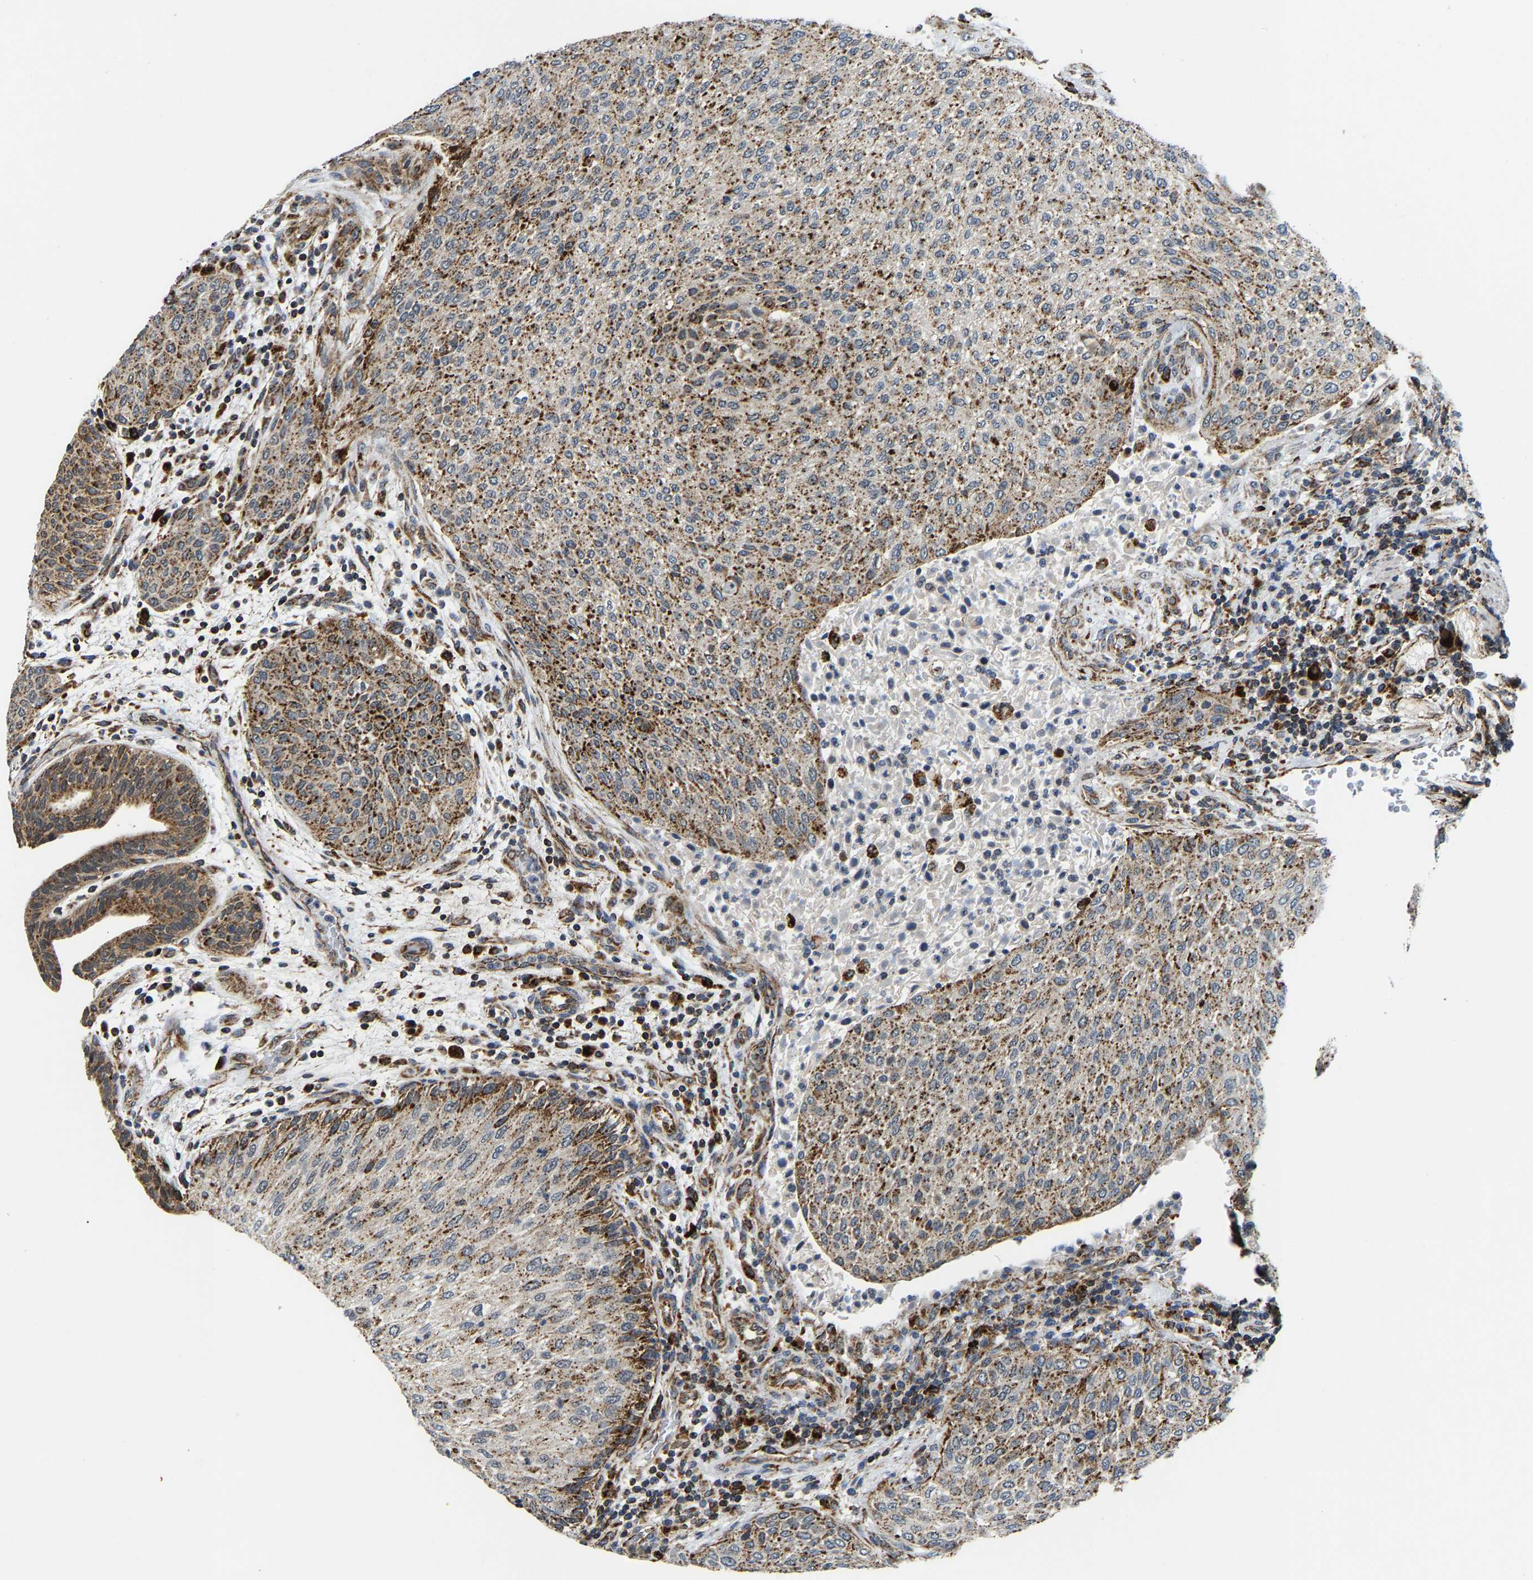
{"staining": {"intensity": "moderate", "quantity": ">75%", "location": "cytoplasmic/membranous"}, "tissue": "urothelial cancer", "cell_type": "Tumor cells", "image_type": "cancer", "snomed": [{"axis": "morphology", "description": "Urothelial carcinoma, Low grade"}, {"axis": "morphology", "description": "Urothelial carcinoma, High grade"}, {"axis": "topography", "description": "Urinary bladder"}], "caption": "A brown stain labels moderate cytoplasmic/membranous staining of a protein in human urothelial carcinoma (high-grade) tumor cells.", "gene": "GIMAP7", "patient": {"sex": "male", "age": 35}}